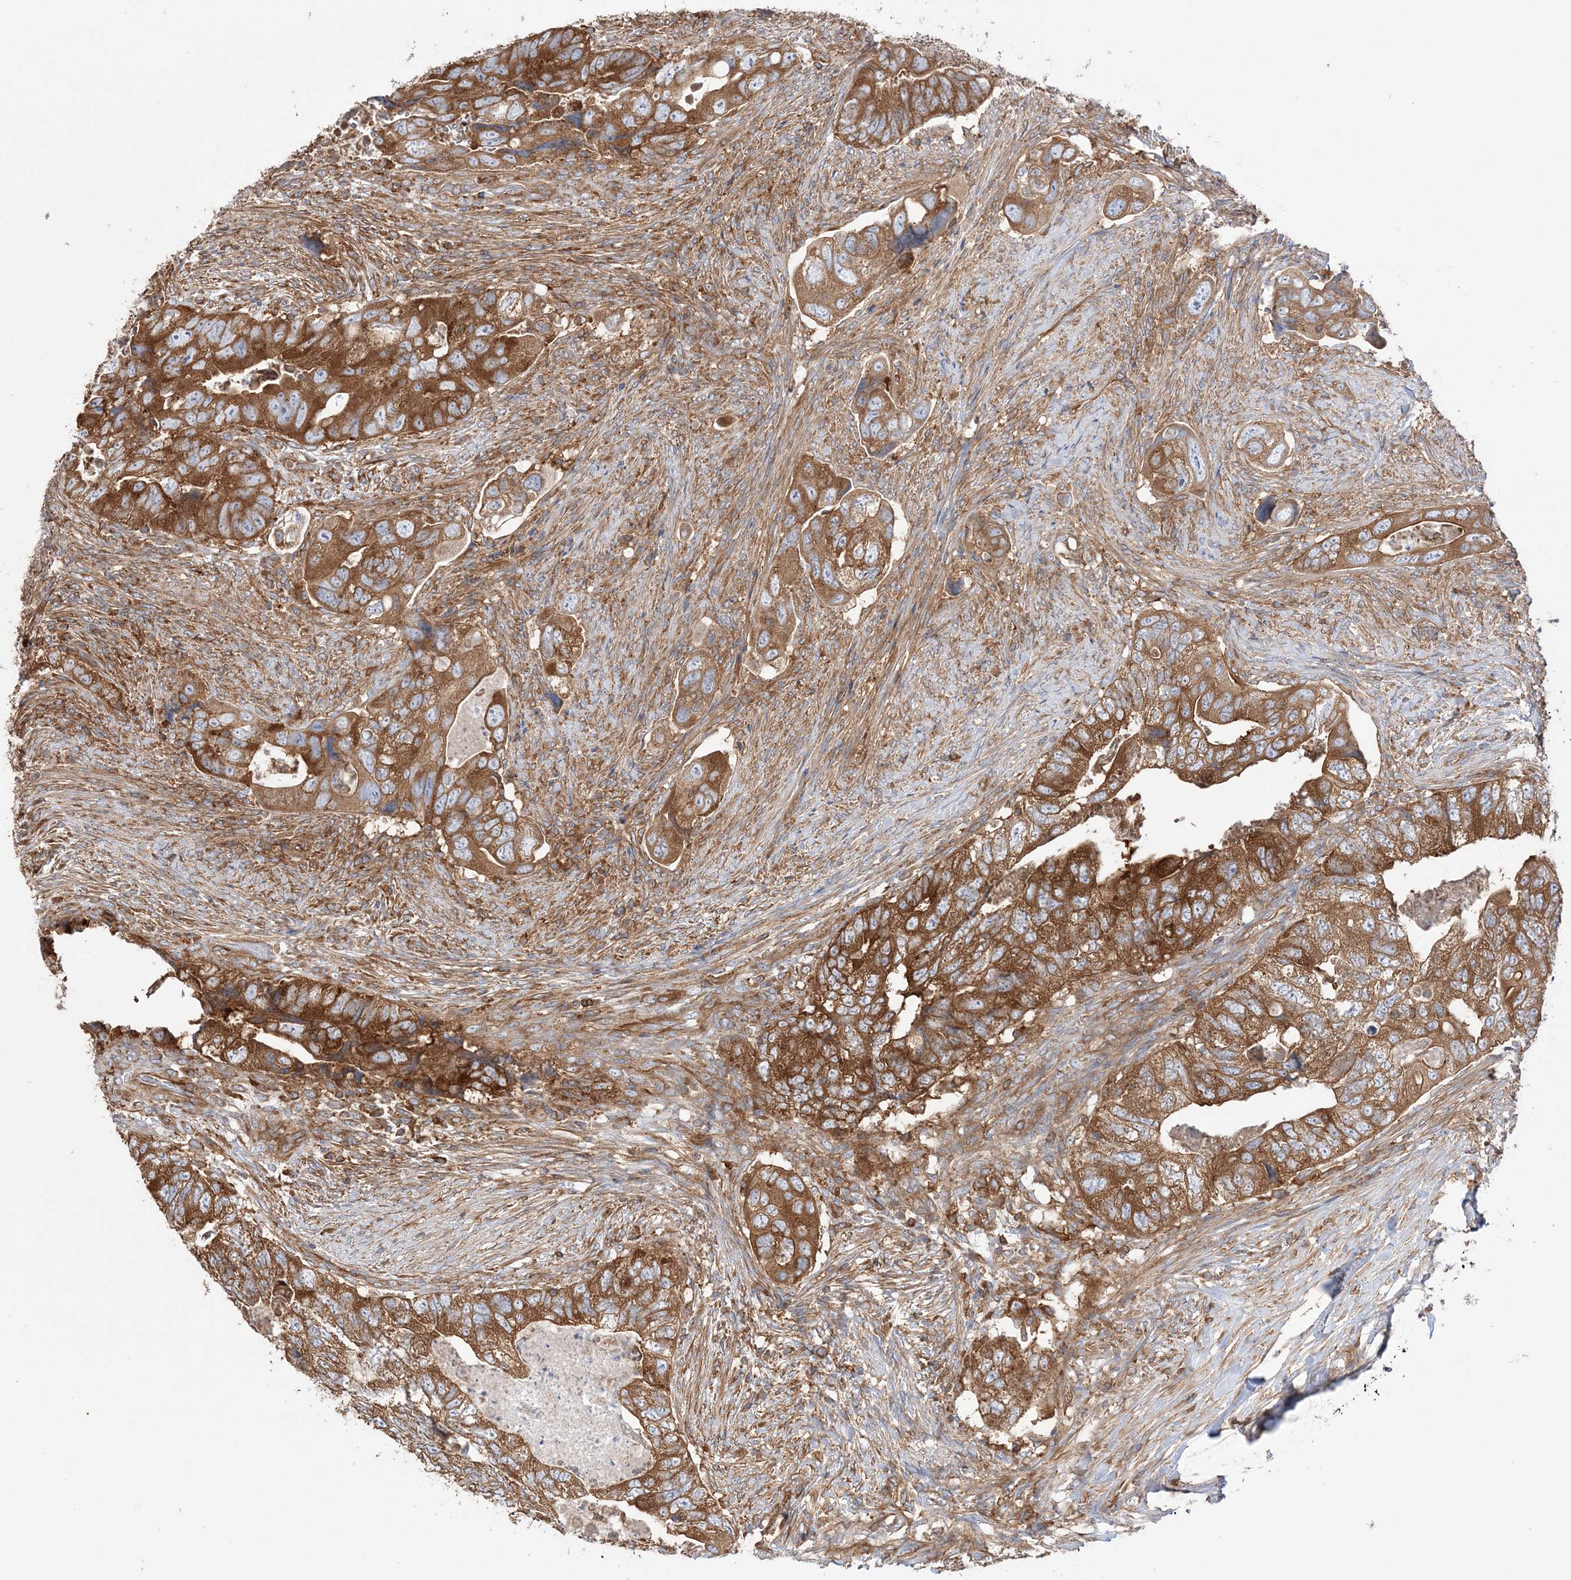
{"staining": {"intensity": "strong", "quantity": ">75%", "location": "cytoplasmic/membranous"}, "tissue": "colorectal cancer", "cell_type": "Tumor cells", "image_type": "cancer", "snomed": [{"axis": "morphology", "description": "Adenocarcinoma, NOS"}, {"axis": "topography", "description": "Rectum"}], "caption": "A high-resolution histopathology image shows immunohistochemistry staining of colorectal adenocarcinoma, which exhibits strong cytoplasmic/membranous expression in approximately >75% of tumor cells. (DAB = brown stain, brightfield microscopy at high magnification).", "gene": "TBC1D5", "patient": {"sex": "male", "age": 63}}